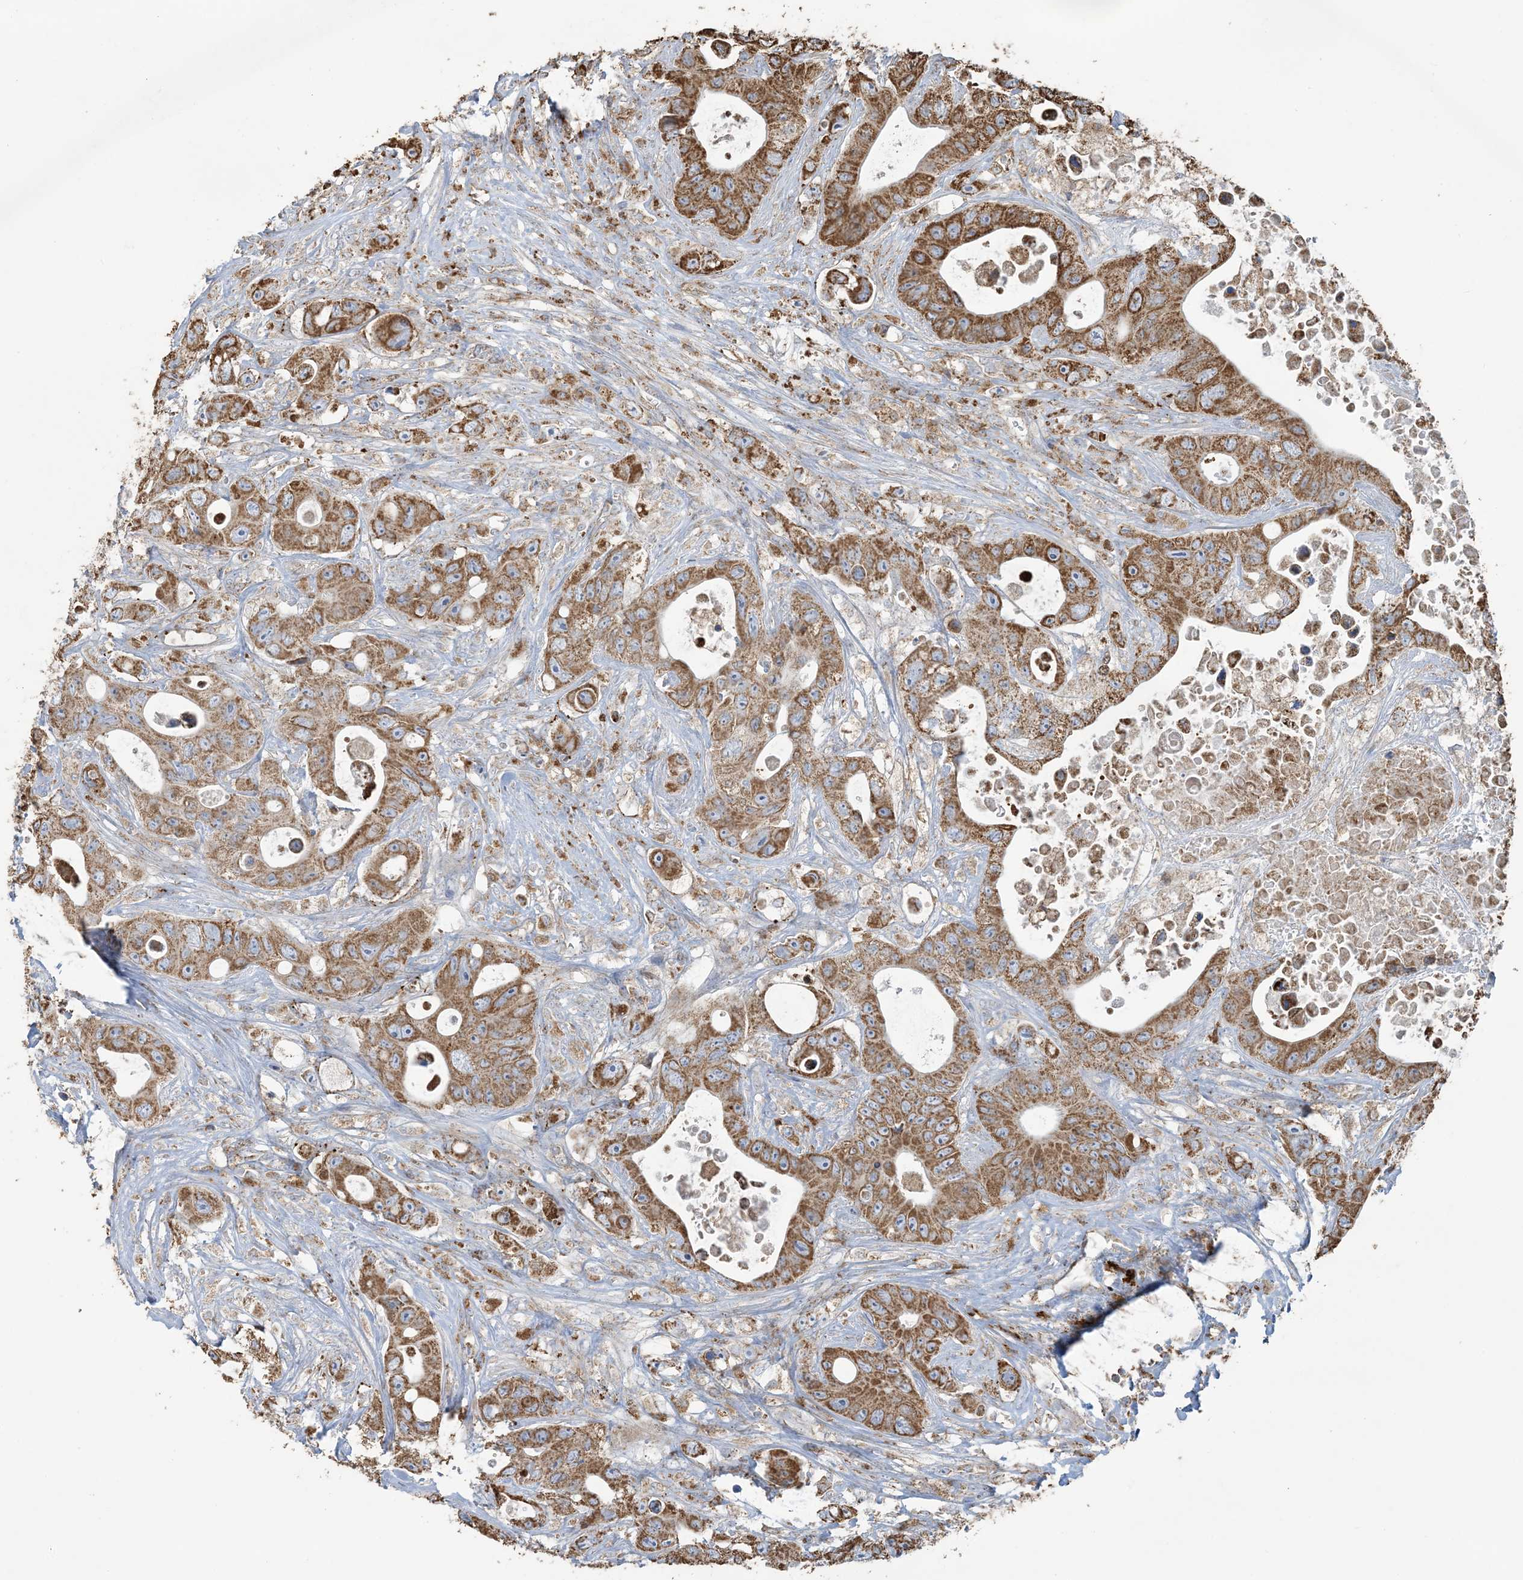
{"staining": {"intensity": "moderate", "quantity": ">75%", "location": "cytoplasmic/membranous"}, "tissue": "colorectal cancer", "cell_type": "Tumor cells", "image_type": "cancer", "snomed": [{"axis": "morphology", "description": "Adenocarcinoma, NOS"}, {"axis": "topography", "description": "Colon"}], "caption": "Immunohistochemistry (IHC) of human adenocarcinoma (colorectal) exhibits medium levels of moderate cytoplasmic/membranous positivity in about >75% of tumor cells.", "gene": "AGA", "patient": {"sex": "female", "age": 46}}